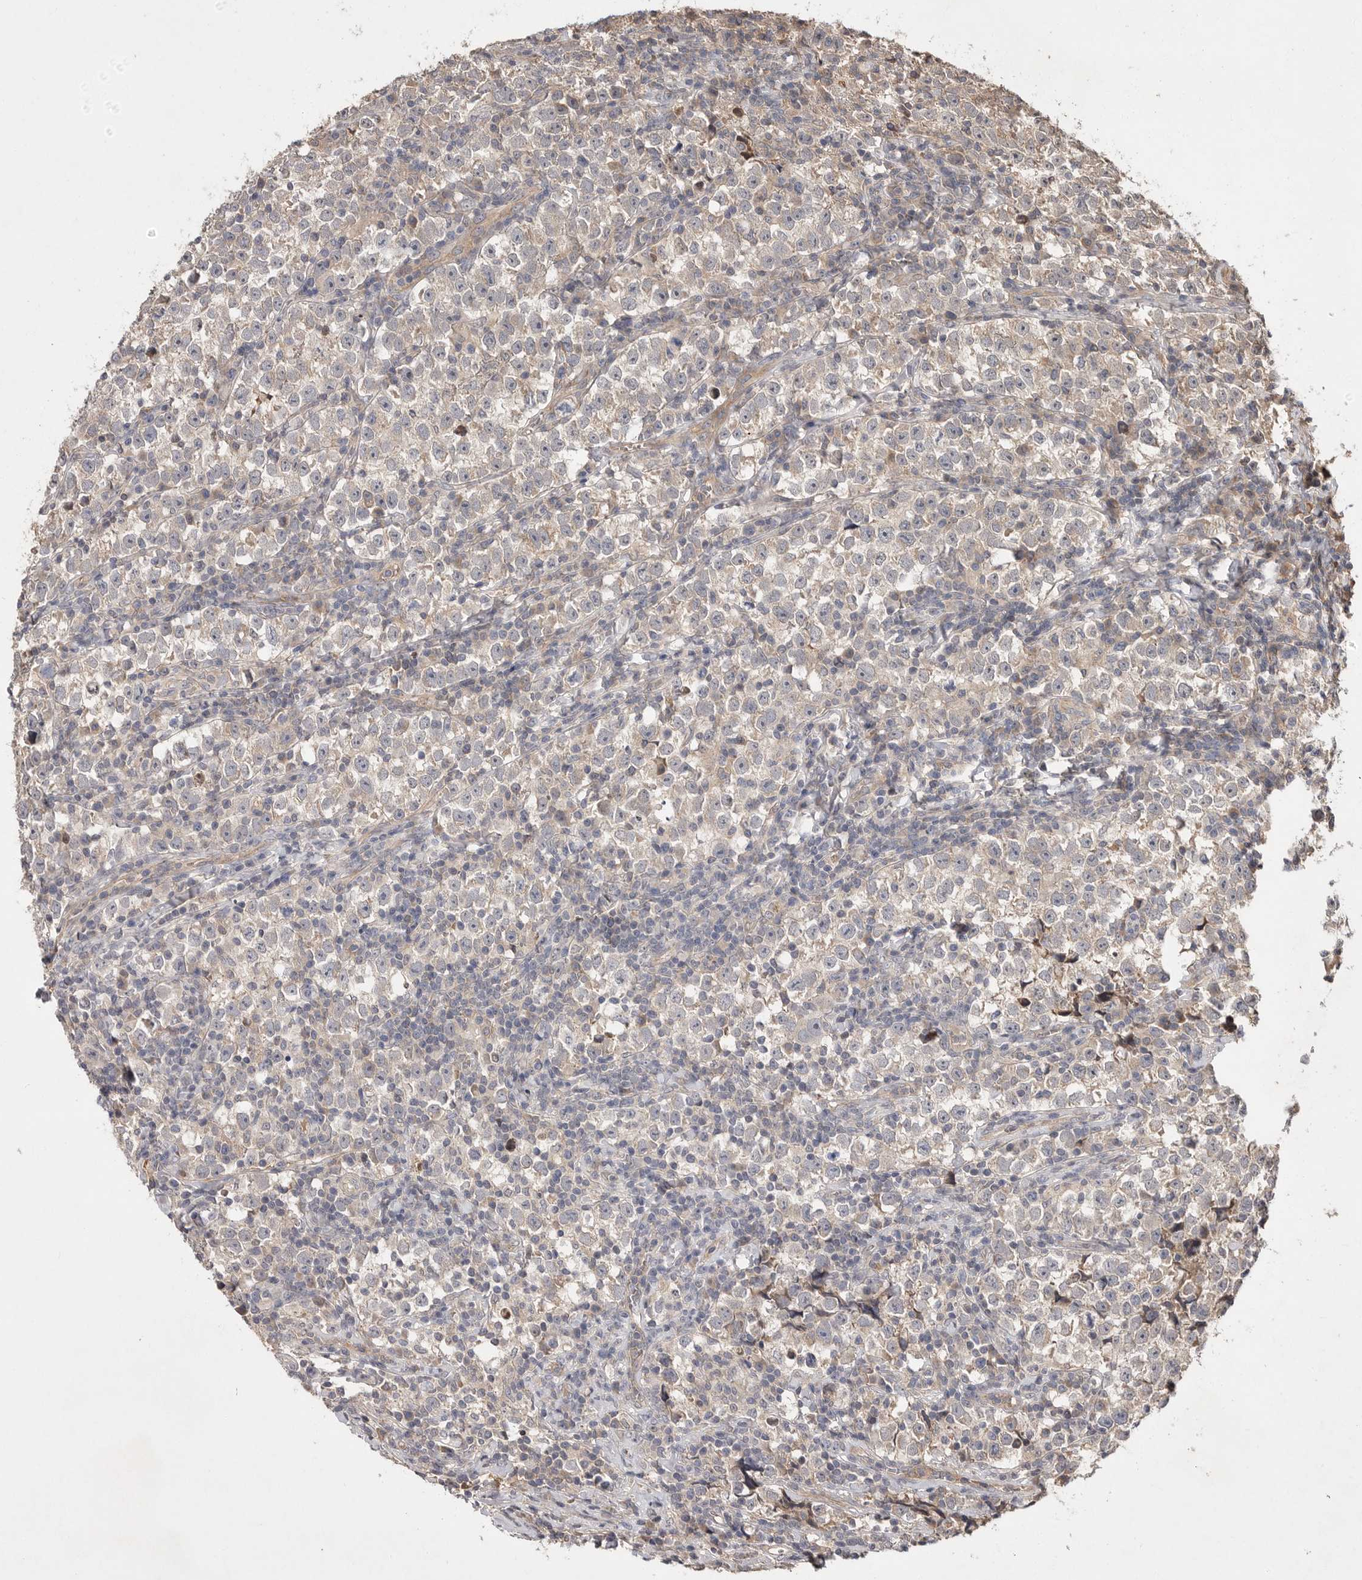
{"staining": {"intensity": "weak", "quantity": "<25%", "location": "cytoplasmic/membranous"}, "tissue": "testis cancer", "cell_type": "Tumor cells", "image_type": "cancer", "snomed": [{"axis": "morphology", "description": "Normal tissue, NOS"}, {"axis": "morphology", "description": "Seminoma, NOS"}, {"axis": "topography", "description": "Testis"}], "caption": "Immunohistochemical staining of testis cancer (seminoma) exhibits no significant staining in tumor cells.", "gene": "VN1R4", "patient": {"sex": "male", "age": 43}}